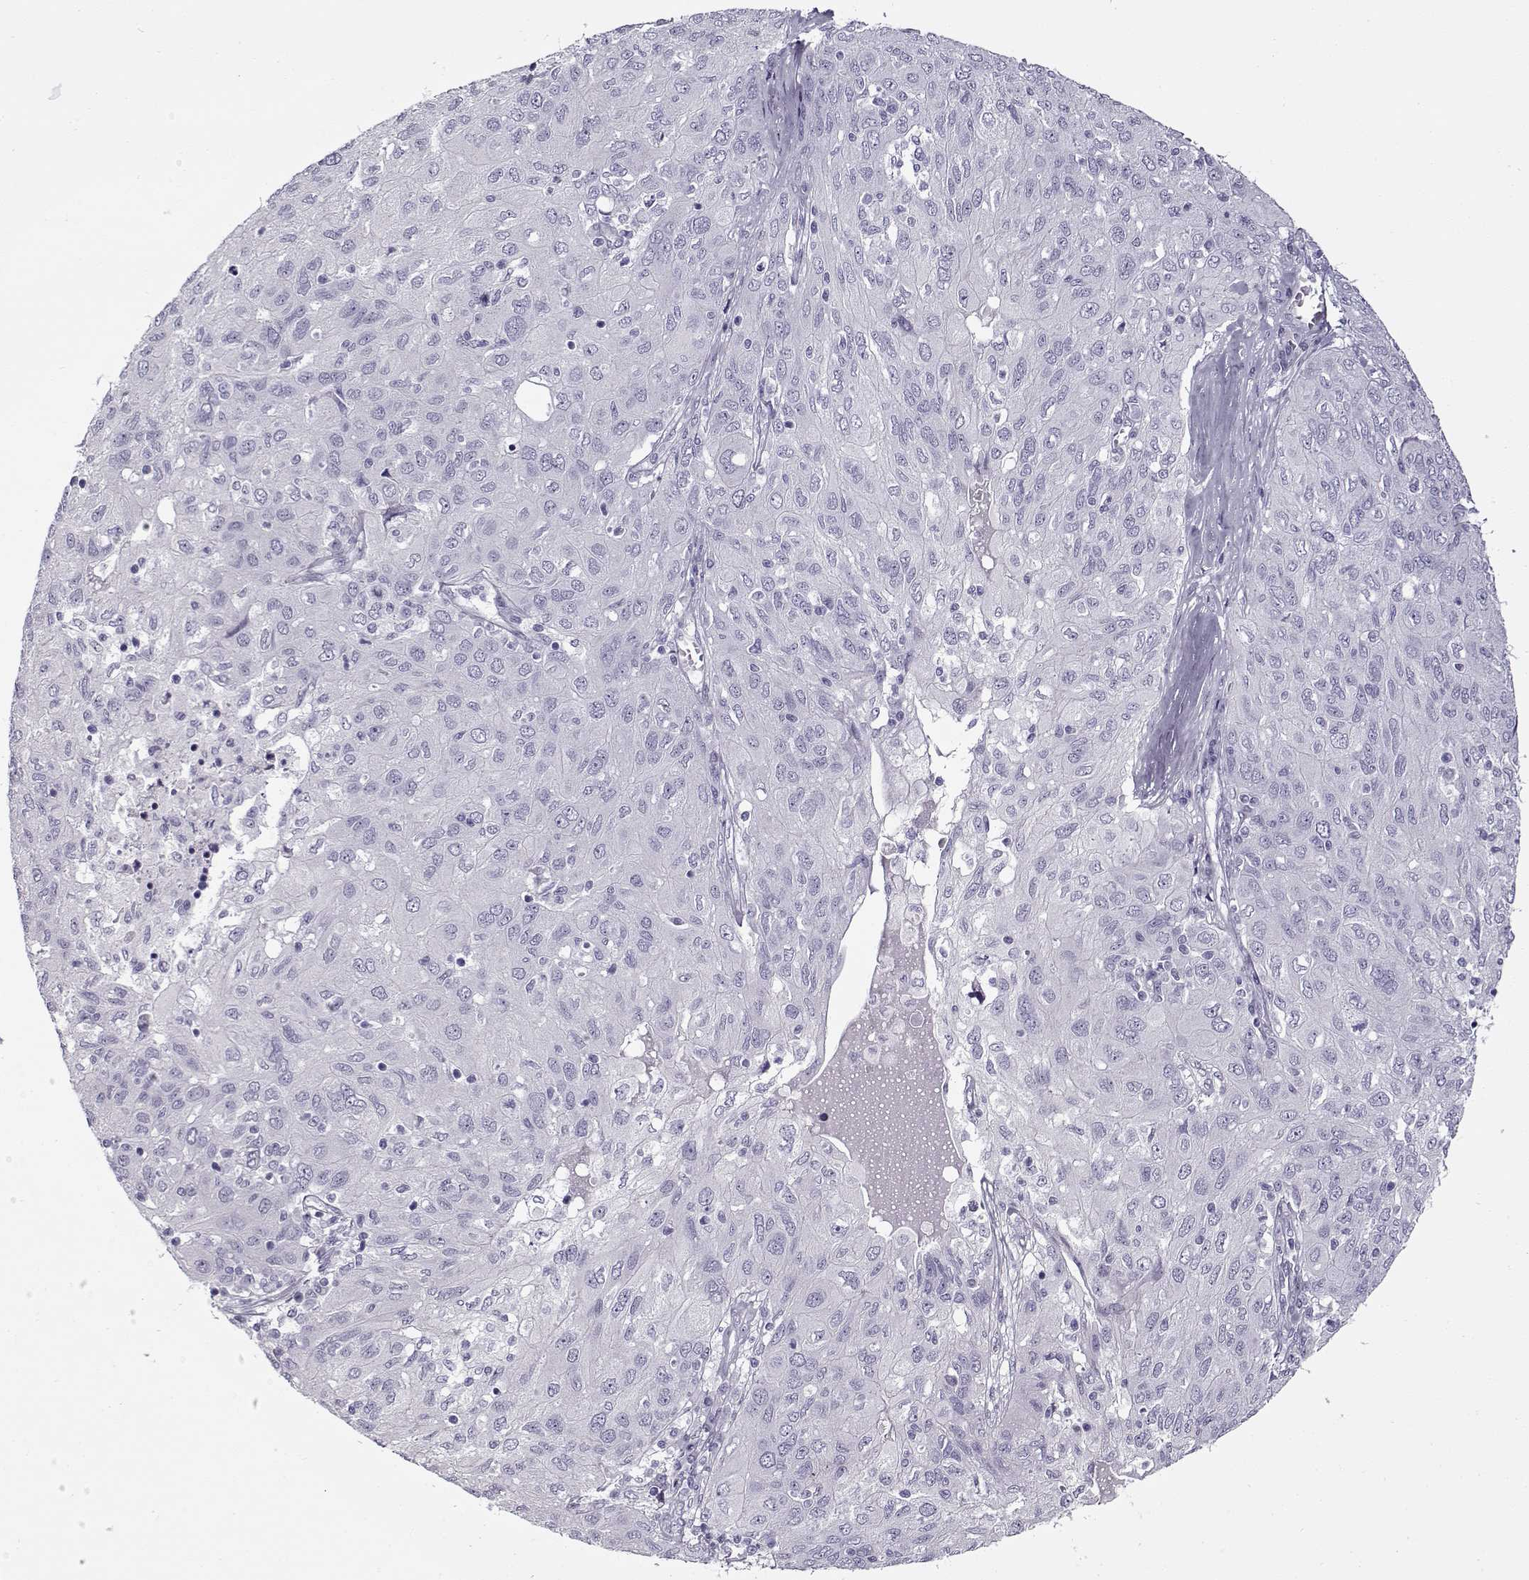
{"staining": {"intensity": "negative", "quantity": "none", "location": "none"}, "tissue": "ovarian cancer", "cell_type": "Tumor cells", "image_type": "cancer", "snomed": [{"axis": "morphology", "description": "Carcinoma, endometroid"}, {"axis": "topography", "description": "Ovary"}], "caption": "This is a micrograph of IHC staining of endometroid carcinoma (ovarian), which shows no positivity in tumor cells.", "gene": "GAGE2A", "patient": {"sex": "female", "age": 50}}